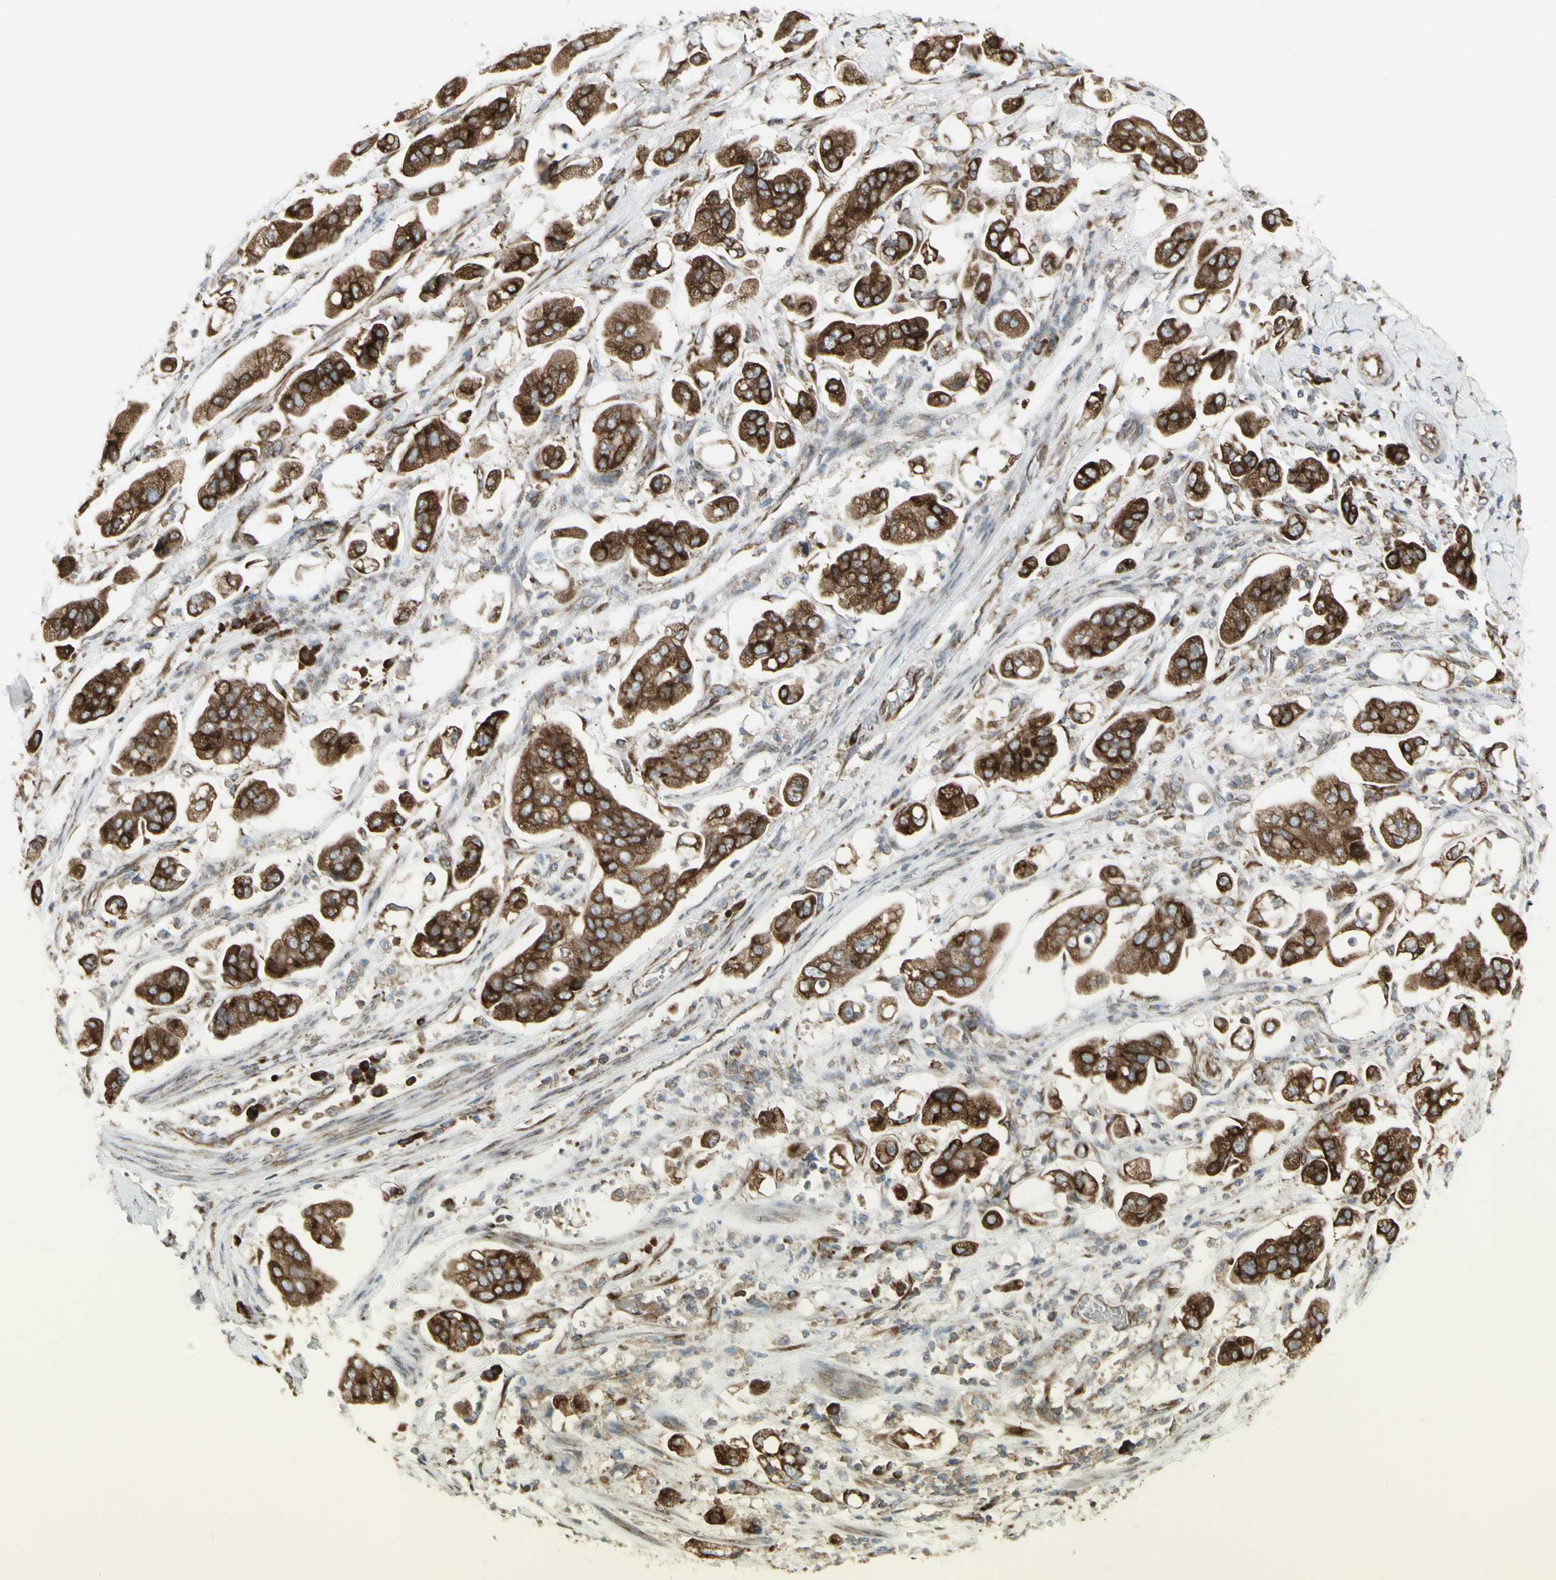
{"staining": {"intensity": "strong", "quantity": ">75%", "location": "cytoplasmic/membranous"}, "tissue": "stomach cancer", "cell_type": "Tumor cells", "image_type": "cancer", "snomed": [{"axis": "morphology", "description": "Adenocarcinoma, NOS"}, {"axis": "topography", "description": "Stomach"}], "caption": "This is a histology image of immunohistochemistry (IHC) staining of stomach cancer (adenocarcinoma), which shows strong staining in the cytoplasmic/membranous of tumor cells.", "gene": "FKBP3", "patient": {"sex": "male", "age": 62}}